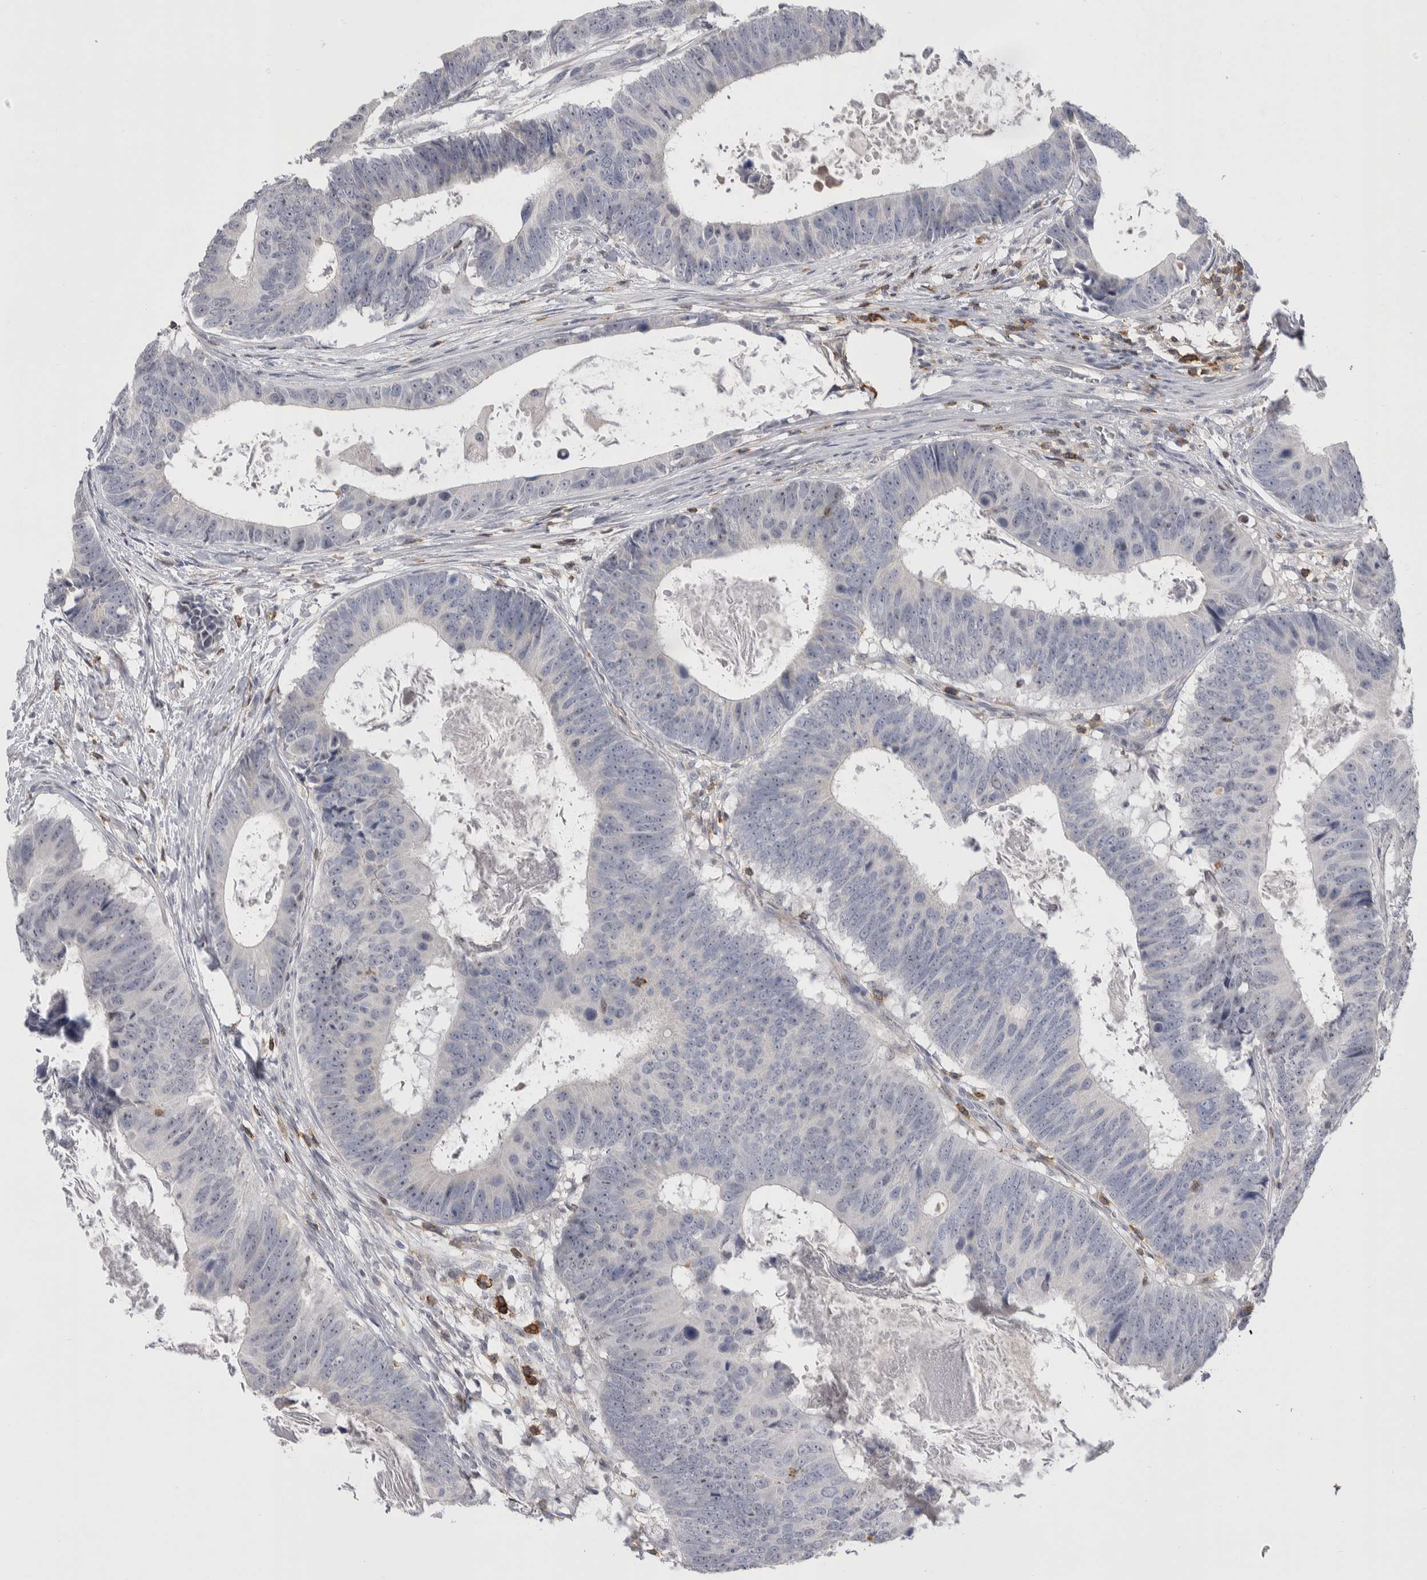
{"staining": {"intensity": "negative", "quantity": "none", "location": "none"}, "tissue": "colorectal cancer", "cell_type": "Tumor cells", "image_type": "cancer", "snomed": [{"axis": "morphology", "description": "Adenocarcinoma, NOS"}, {"axis": "topography", "description": "Colon"}], "caption": "Immunohistochemical staining of human colorectal cancer (adenocarcinoma) demonstrates no significant positivity in tumor cells.", "gene": "CEP295NL", "patient": {"sex": "male", "age": 56}}